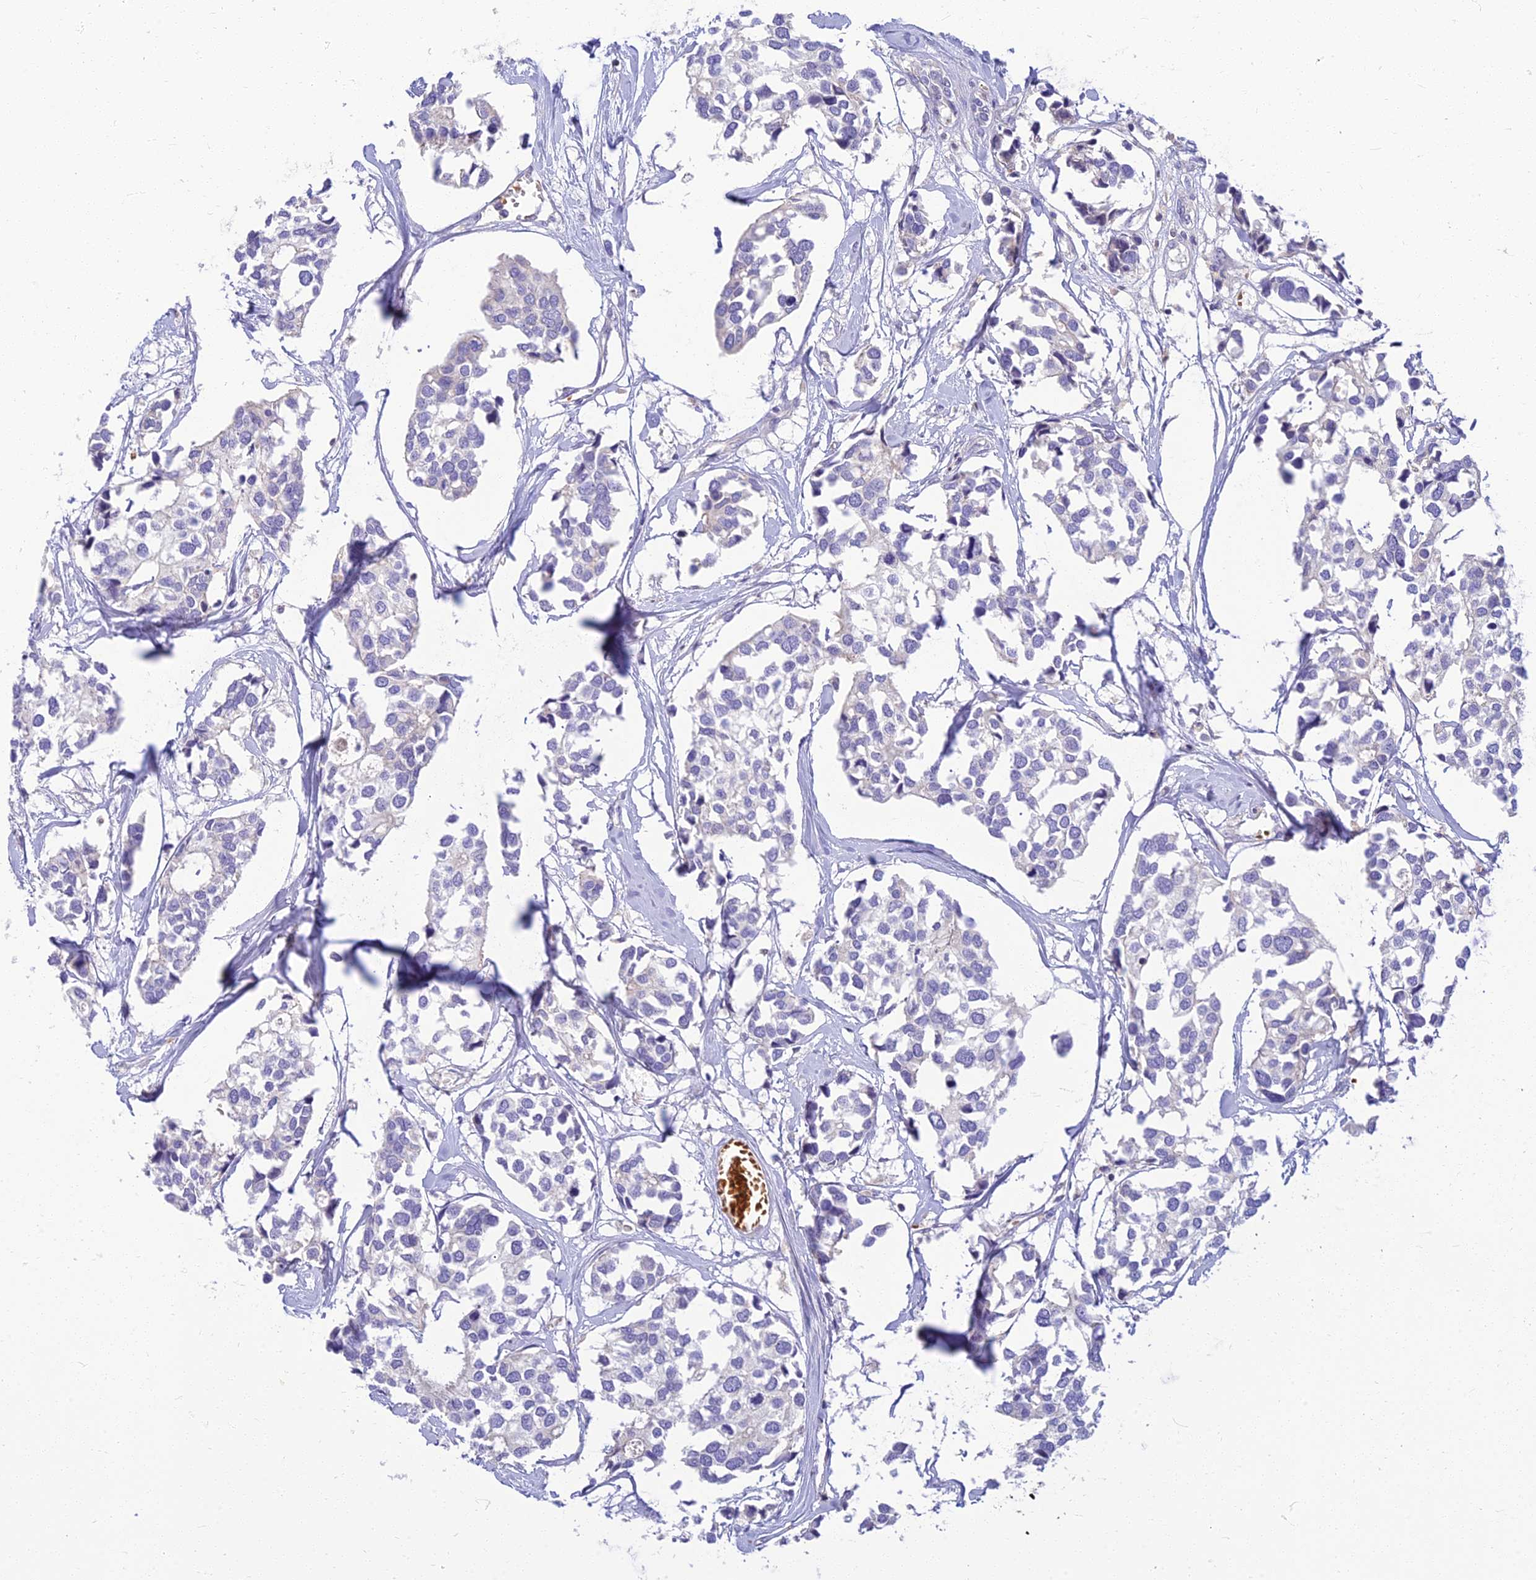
{"staining": {"intensity": "negative", "quantity": "none", "location": "none"}, "tissue": "breast cancer", "cell_type": "Tumor cells", "image_type": "cancer", "snomed": [{"axis": "morphology", "description": "Duct carcinoma"}, {"axis": "topography", "description": "Breast"}], "caption": "This is an IHC photomicrograph of breast cancer (invasive ductal carcinoma). There is no positivity in tumor cells.", "gene": "CLIP4", "patient": {"sex": "female", "age": 83}}